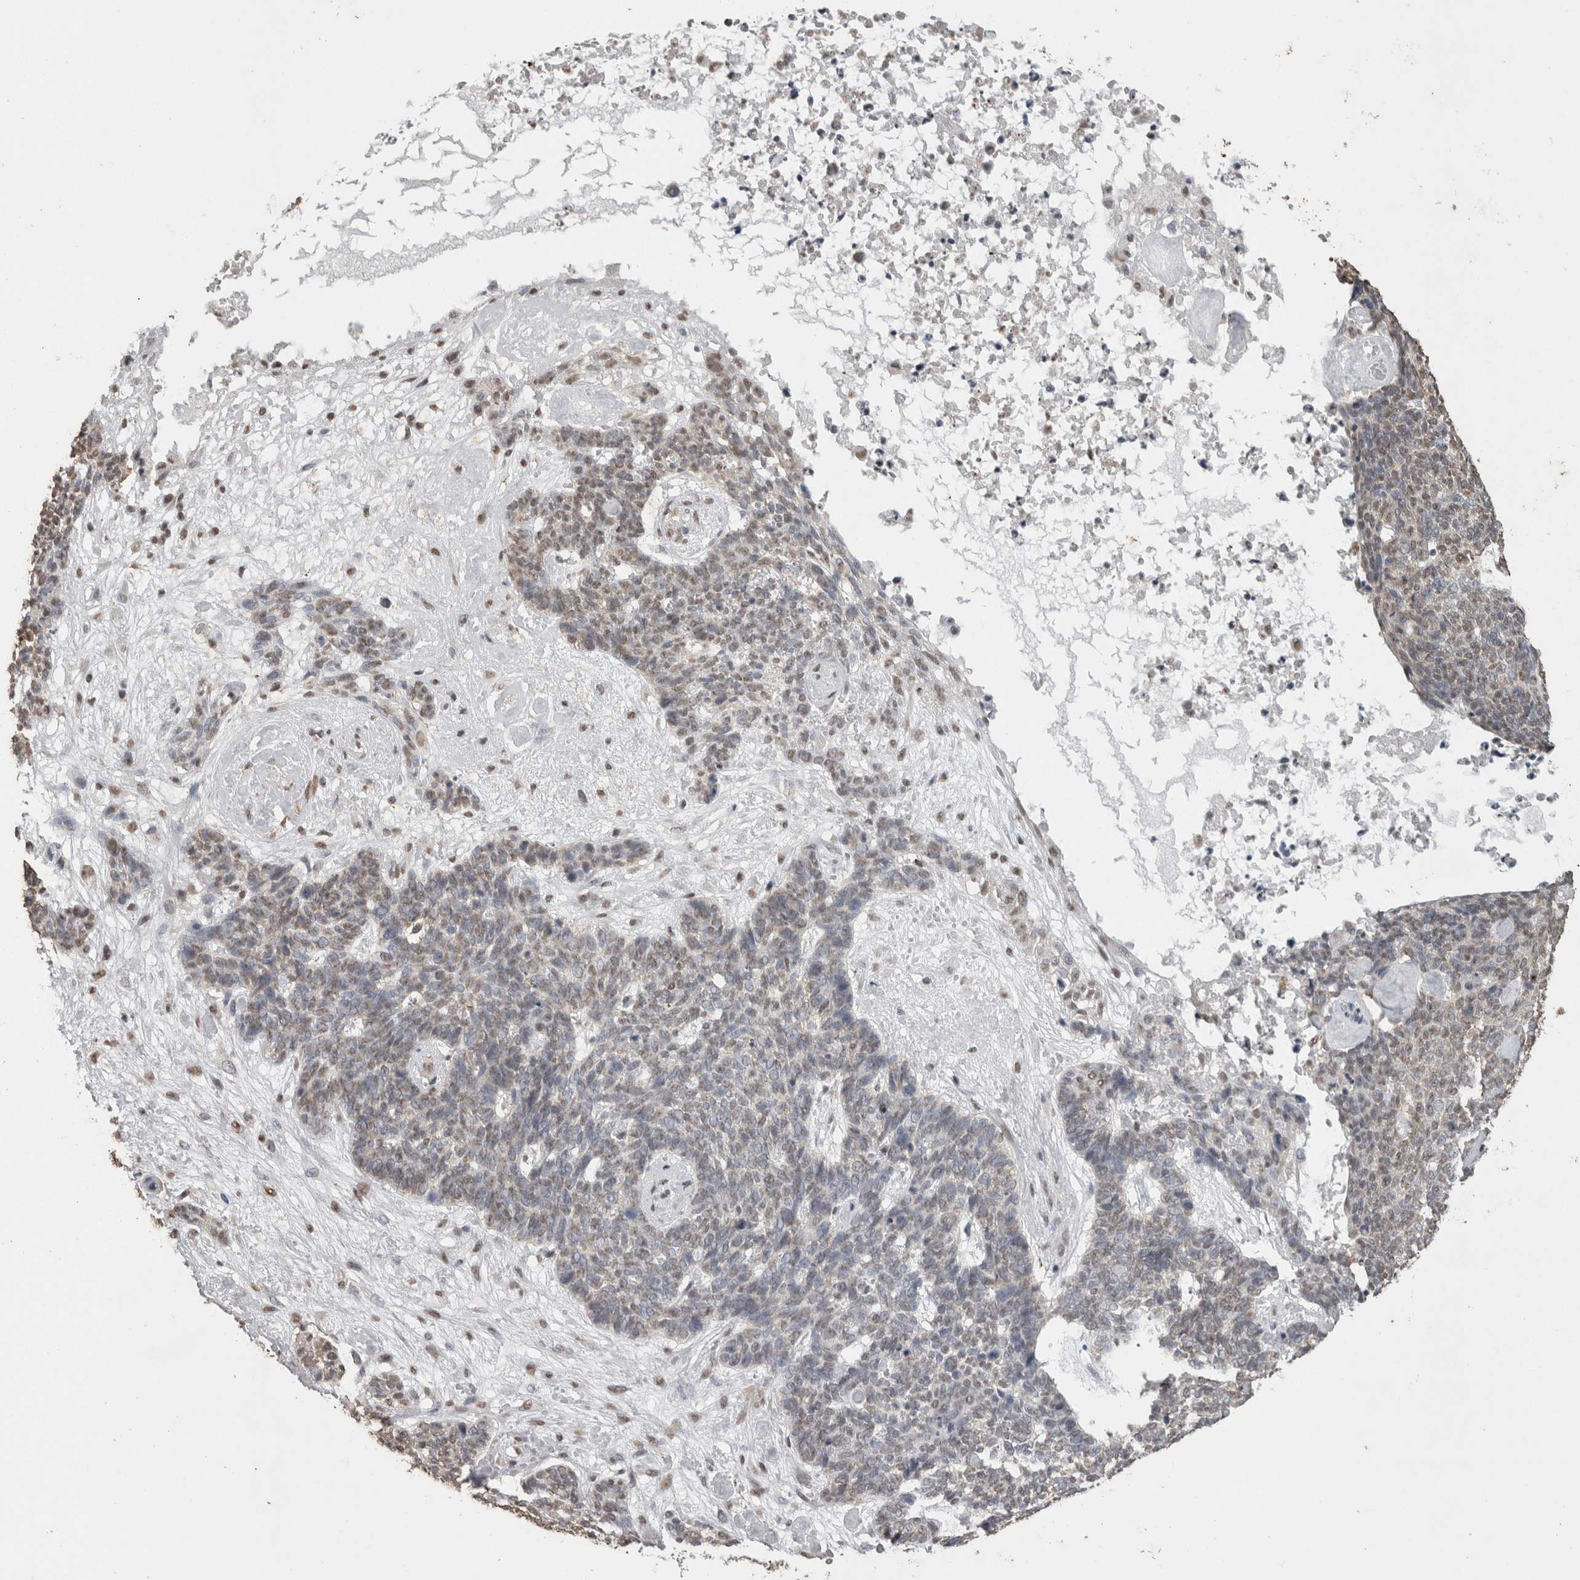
{"staining": {"intensity": "weak", "quantity": "<25%", "location": "nuclear"}, "tissue": "skin cancer", "cell_type": "Tumor cells", "image_type": "cancer", "snomed": [{"axis": "morphology", "description": "Basal cell carcinoma"}, {"axis": "topography", "description": "Skin"}], "caption": "Skin cancer was stained to show a protein in brown. There is no significant staining in tumor cells.", "gene": "SMAD7", "patient": {"sex": "female", "age": 84}}